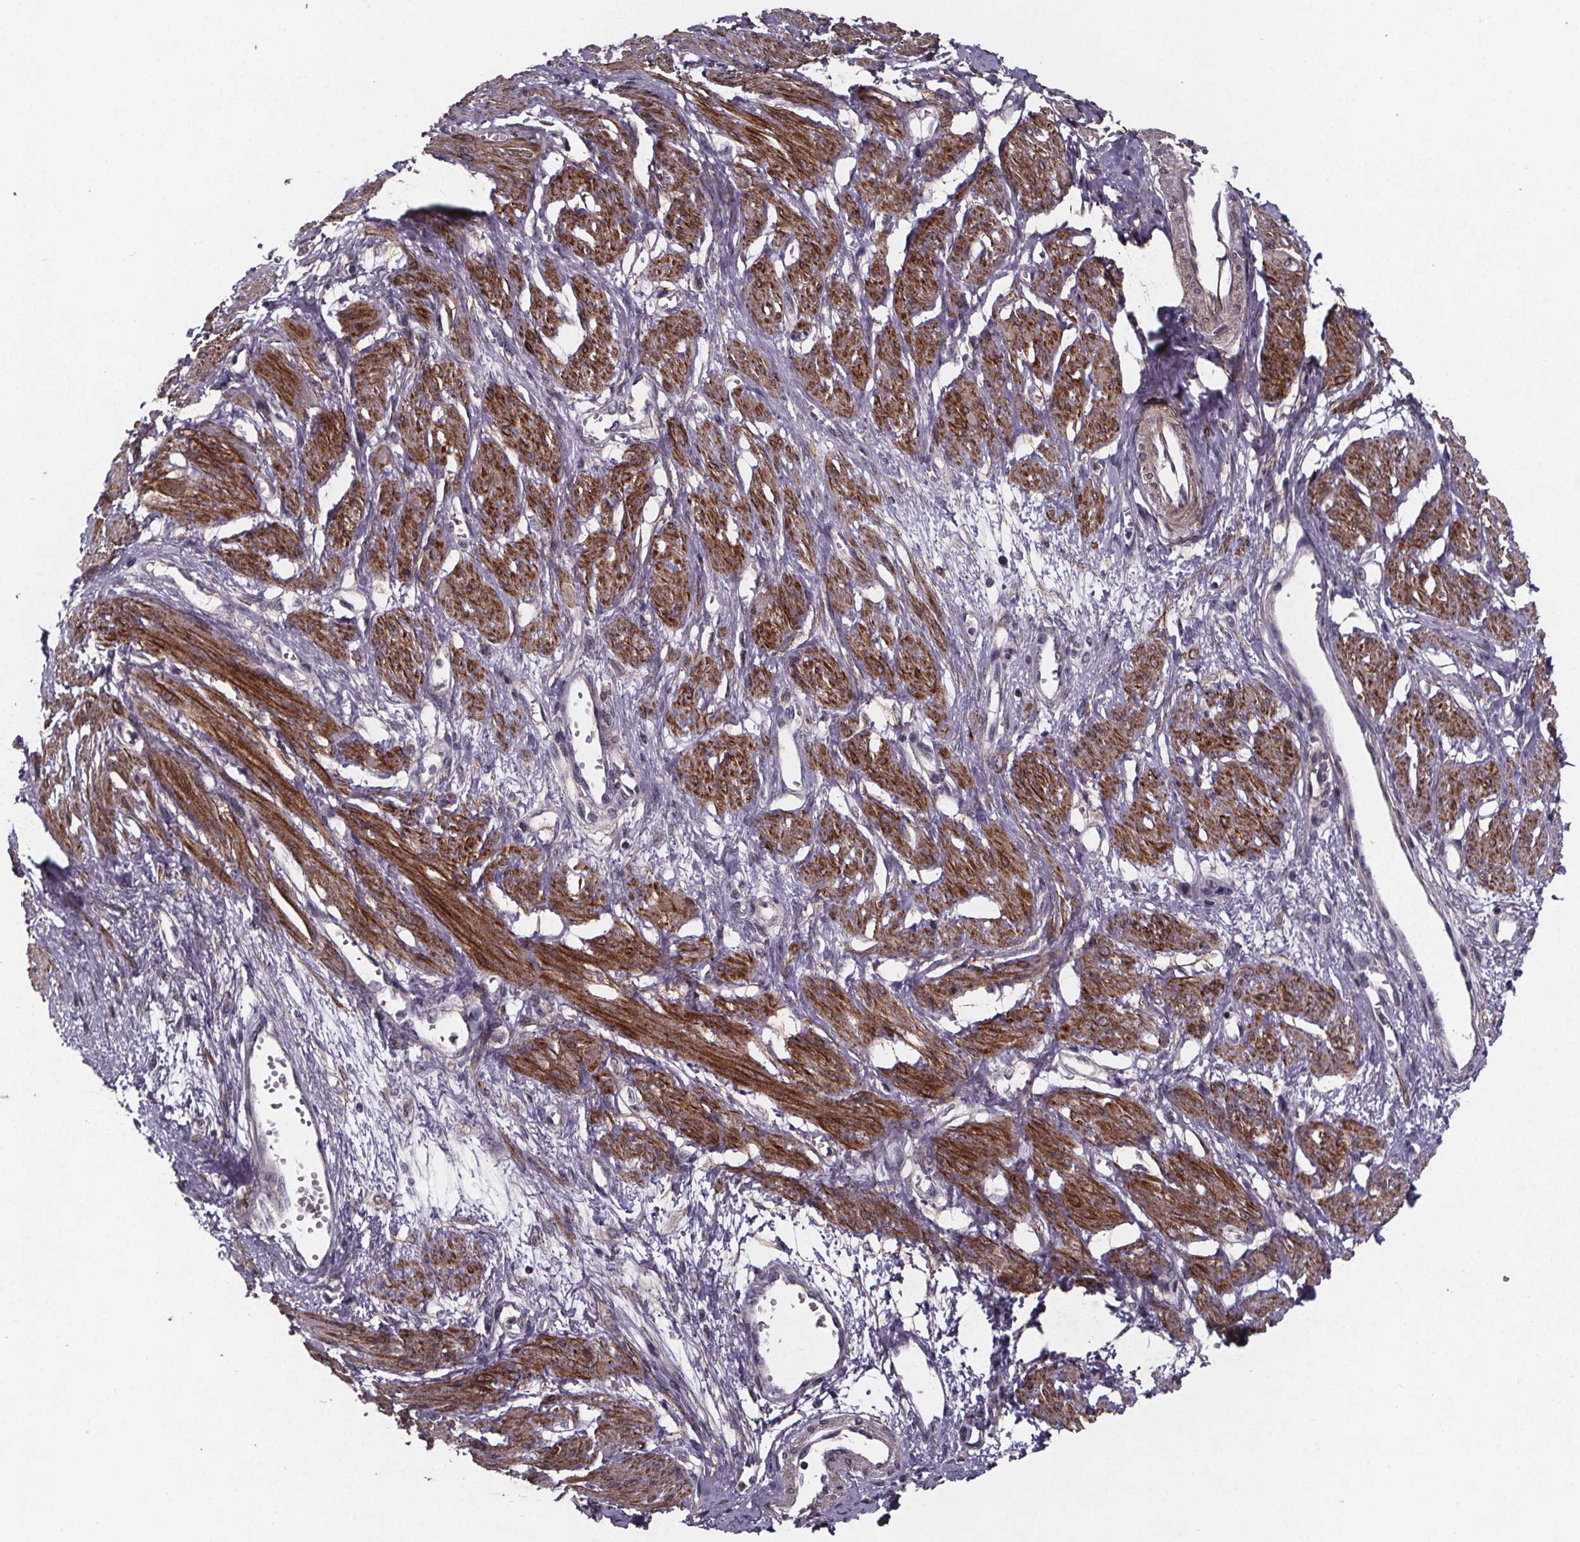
{"staining": {"intensity": "strong", "quantity": "25%-75%", "location": "cytoplasmic/membranous"}, "tissue": "smooth muscle", "cell_type": "Smooth muscle cells", "image_type": "normal", "snomed": [{"axis": "morphology", "description": "Normal tissue, NOS"}, {"axis": "topography", "description": "Smooth muscle"}, {"axis": "topography", "description": "Uterus"}], "caption": "A micrograph of human smooth muscle stained for a protein demonstrates strong cytoplasmic/membranous brown staining in smooth muscle cells.", "gene": "PALLD", "patient": {"sex": "female", "age": 39}}